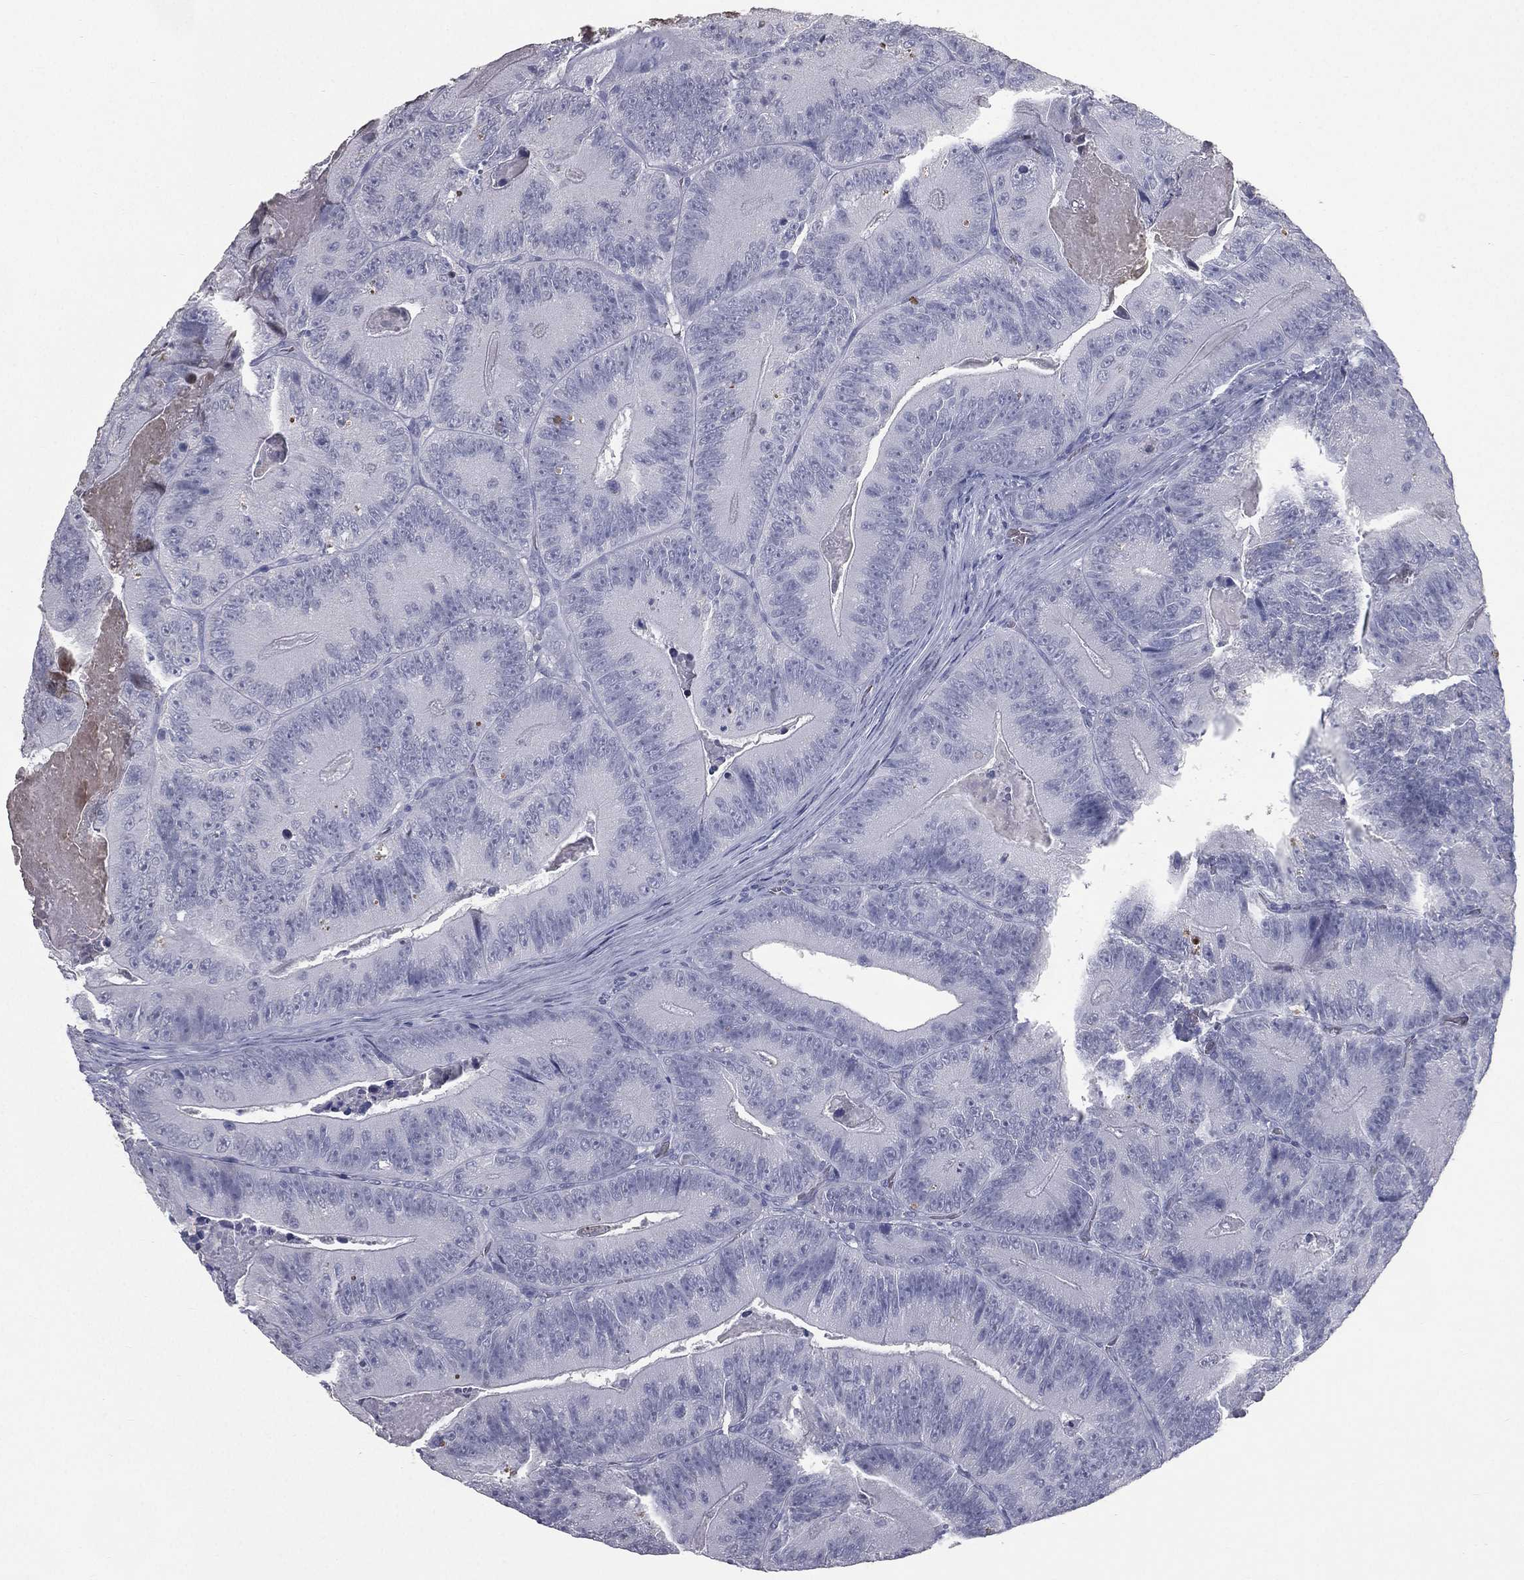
{"staining": {"intensity": "negative", "quantity": "none", "location": "none"}, "tissue": "colorectal cancer", "cell_type": "Tumor cells", "image_type": "cancer", "snomed": [{"axis": "morphology", "description": "Adenocarcinoma, NOS"}, {"axis": "topography", "description": "Colon"}], "caption": "Immunohistochemical staining of human adenocarcinoma (colorectal) demonstrates no significant positivity in tumor cells. (Stains: DAB immunohistochemistry with hematoxylin counter stain, Microscopy: brightfield microscopy at high magnification).", "gene": "ESX1", "patient": {"sex": "female", "age": 86}}